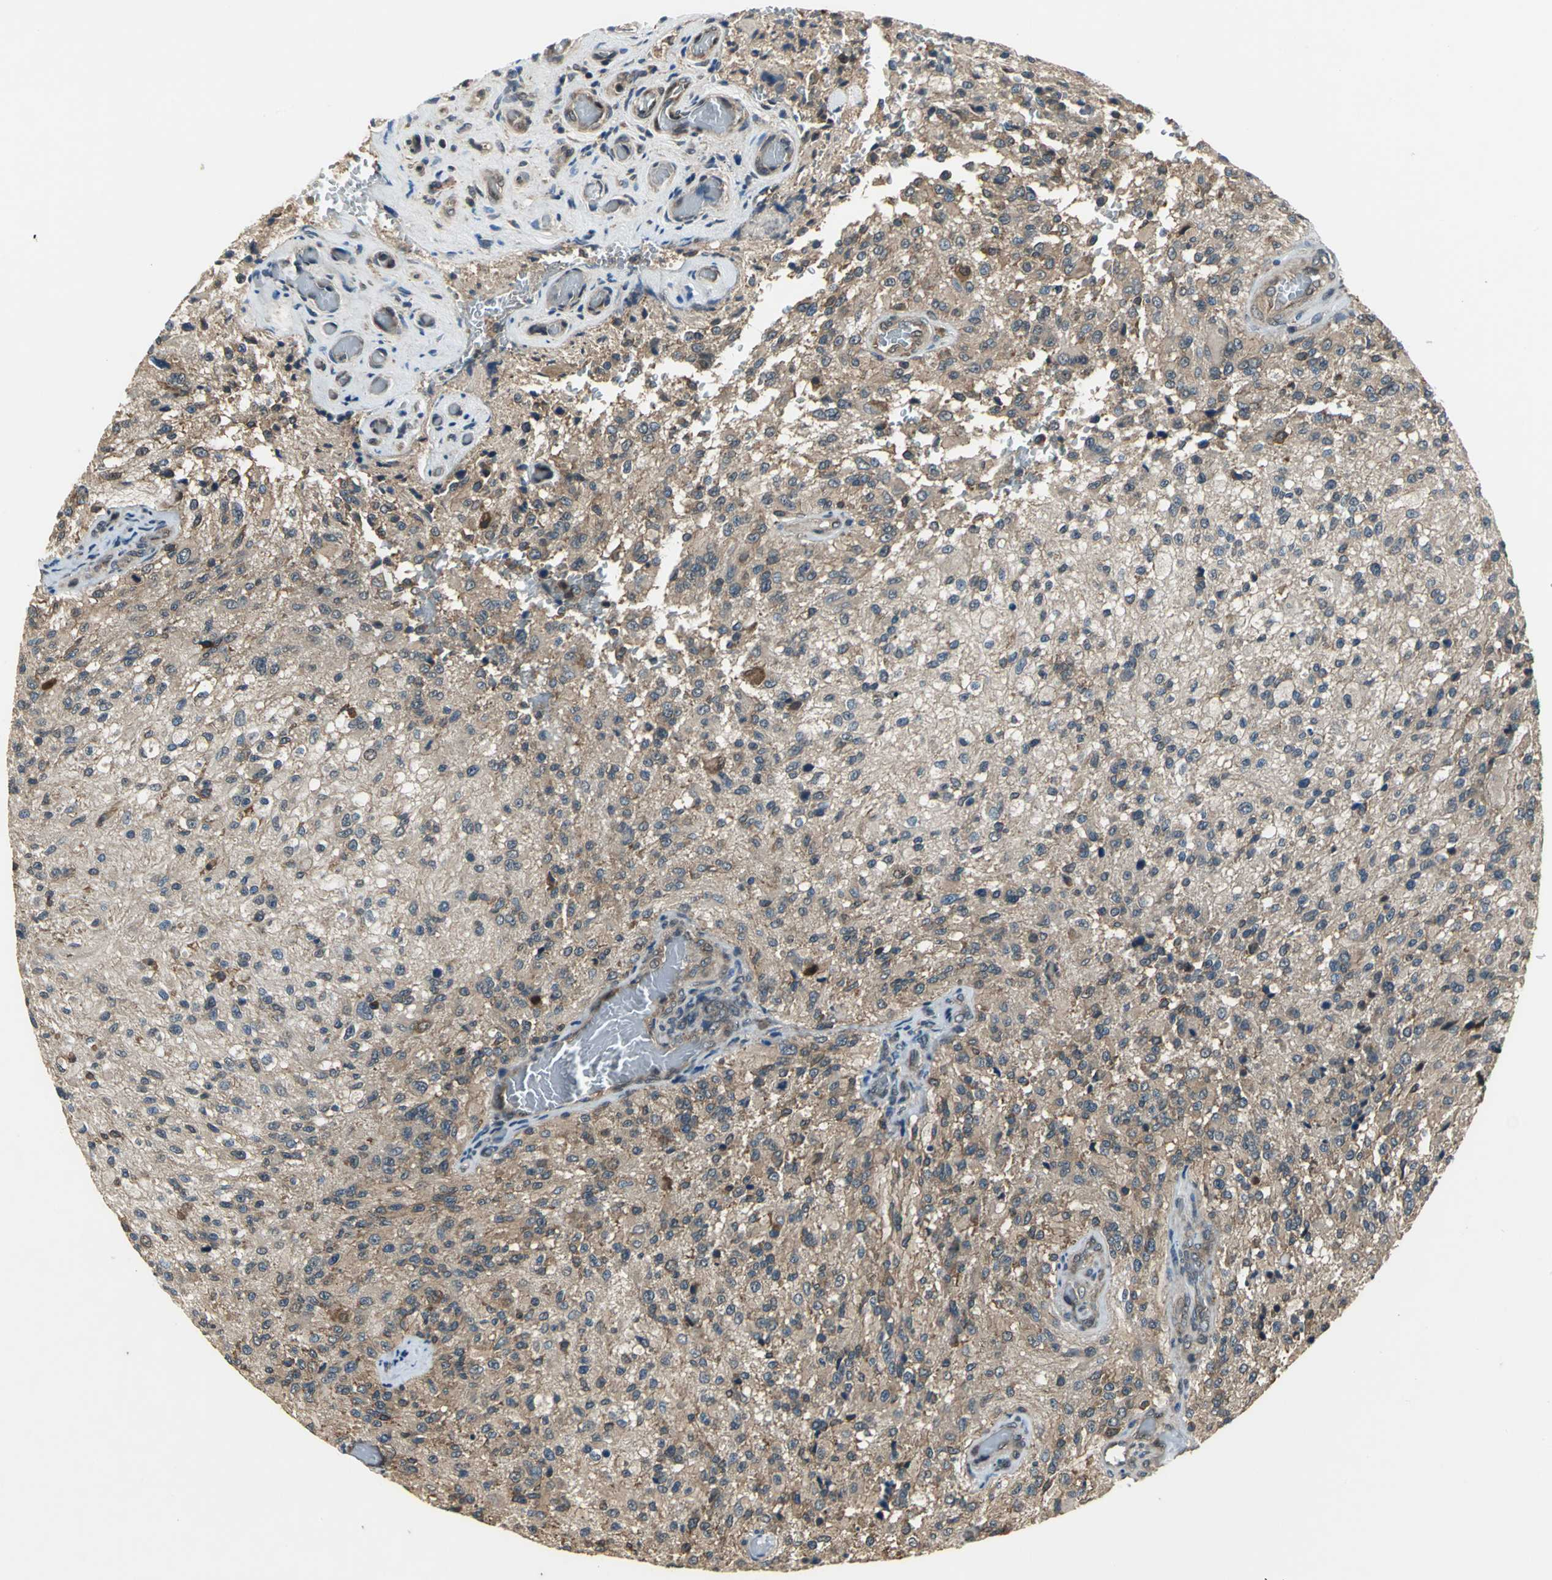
{"staining": {"intensity": "moderate", "quantity": "25%-75%", "location": "cytoplasmic/membranous"}, "tissue": "glioma", "cell_type": "Tumor cells", "image_type": "cancer", "snomed": [{"axis": "morphology", "description": "Normal tissue, NOS"}, {"axis": "morphology", "description": "Glioma, malignant, High grade"}, {"axis": "topography", "description": "Cerebral cortex"}], "caption": "Human malignant glioma (high-grade) stained with a protein marker shows moderate staining in tumor cells.", "gene": "EIF2B2", "patient": {"sex": "male", "age": 56}}